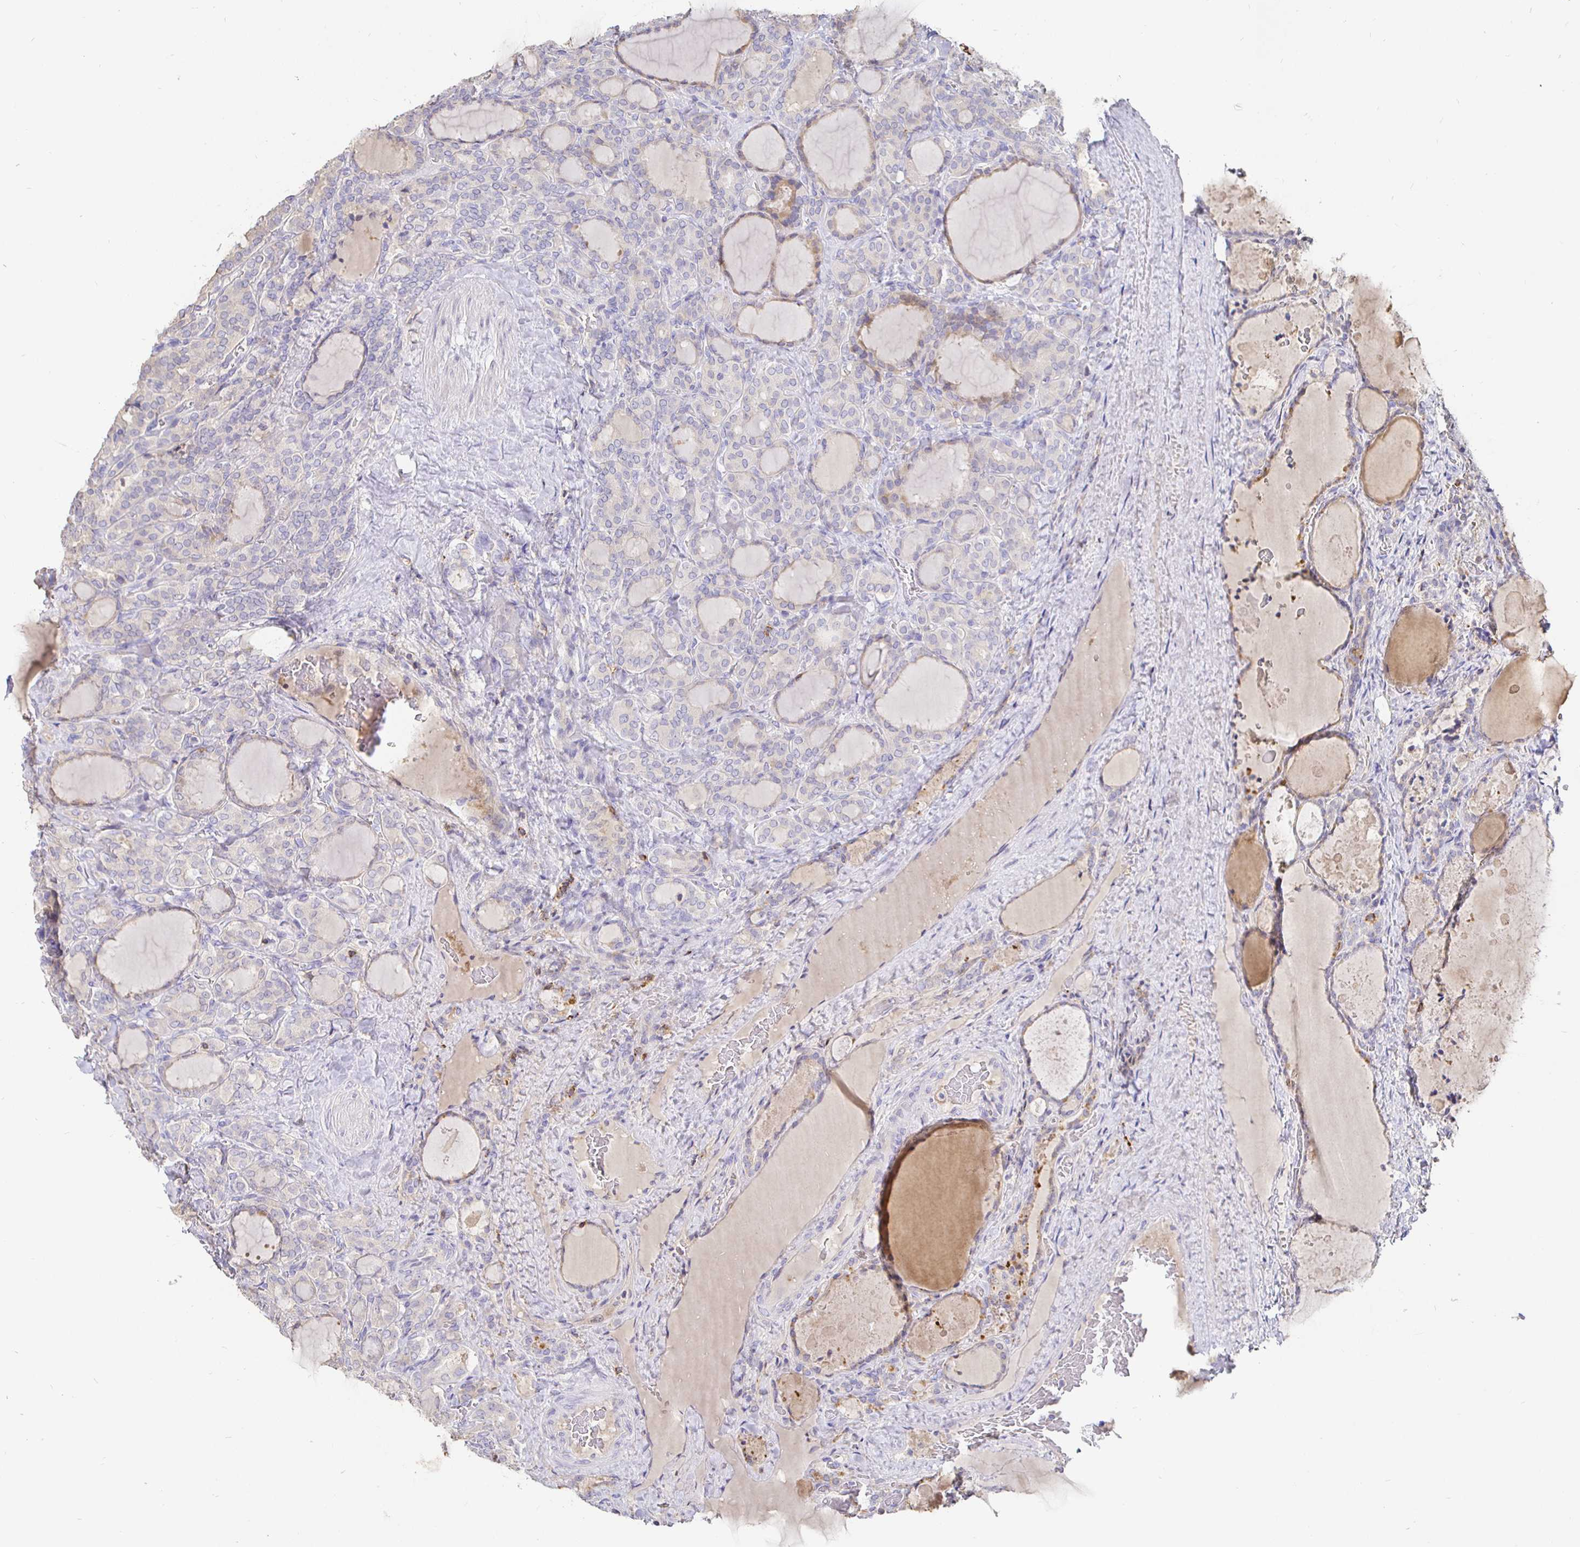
{"staining": {"intensity": "moderate", "quantity": "25%-75%", "location": "cytoplasmic/membranous"}, "tissue": "thyroid cancer", "cell_type": "Tumor cells", "image_type": "cancer", "snomed": [{"axis": "morphology", "description": "Normal tissue, NOS"}, {"axis": "morphology", "description": "Follicular adenoma carcinoma, NOS"}, {"axis": "topography", "description": "Thyroid gland"}], "caption": "About 25%-75% of tumor cells in human thyroid follicular adenoma carcinoma reveal moderate cytoplasmic/membranous protein expression as visualized by brown immunohistochemical staining.", "gene": "CXCR3", "patient": {"sex": "female", "age": 31}}